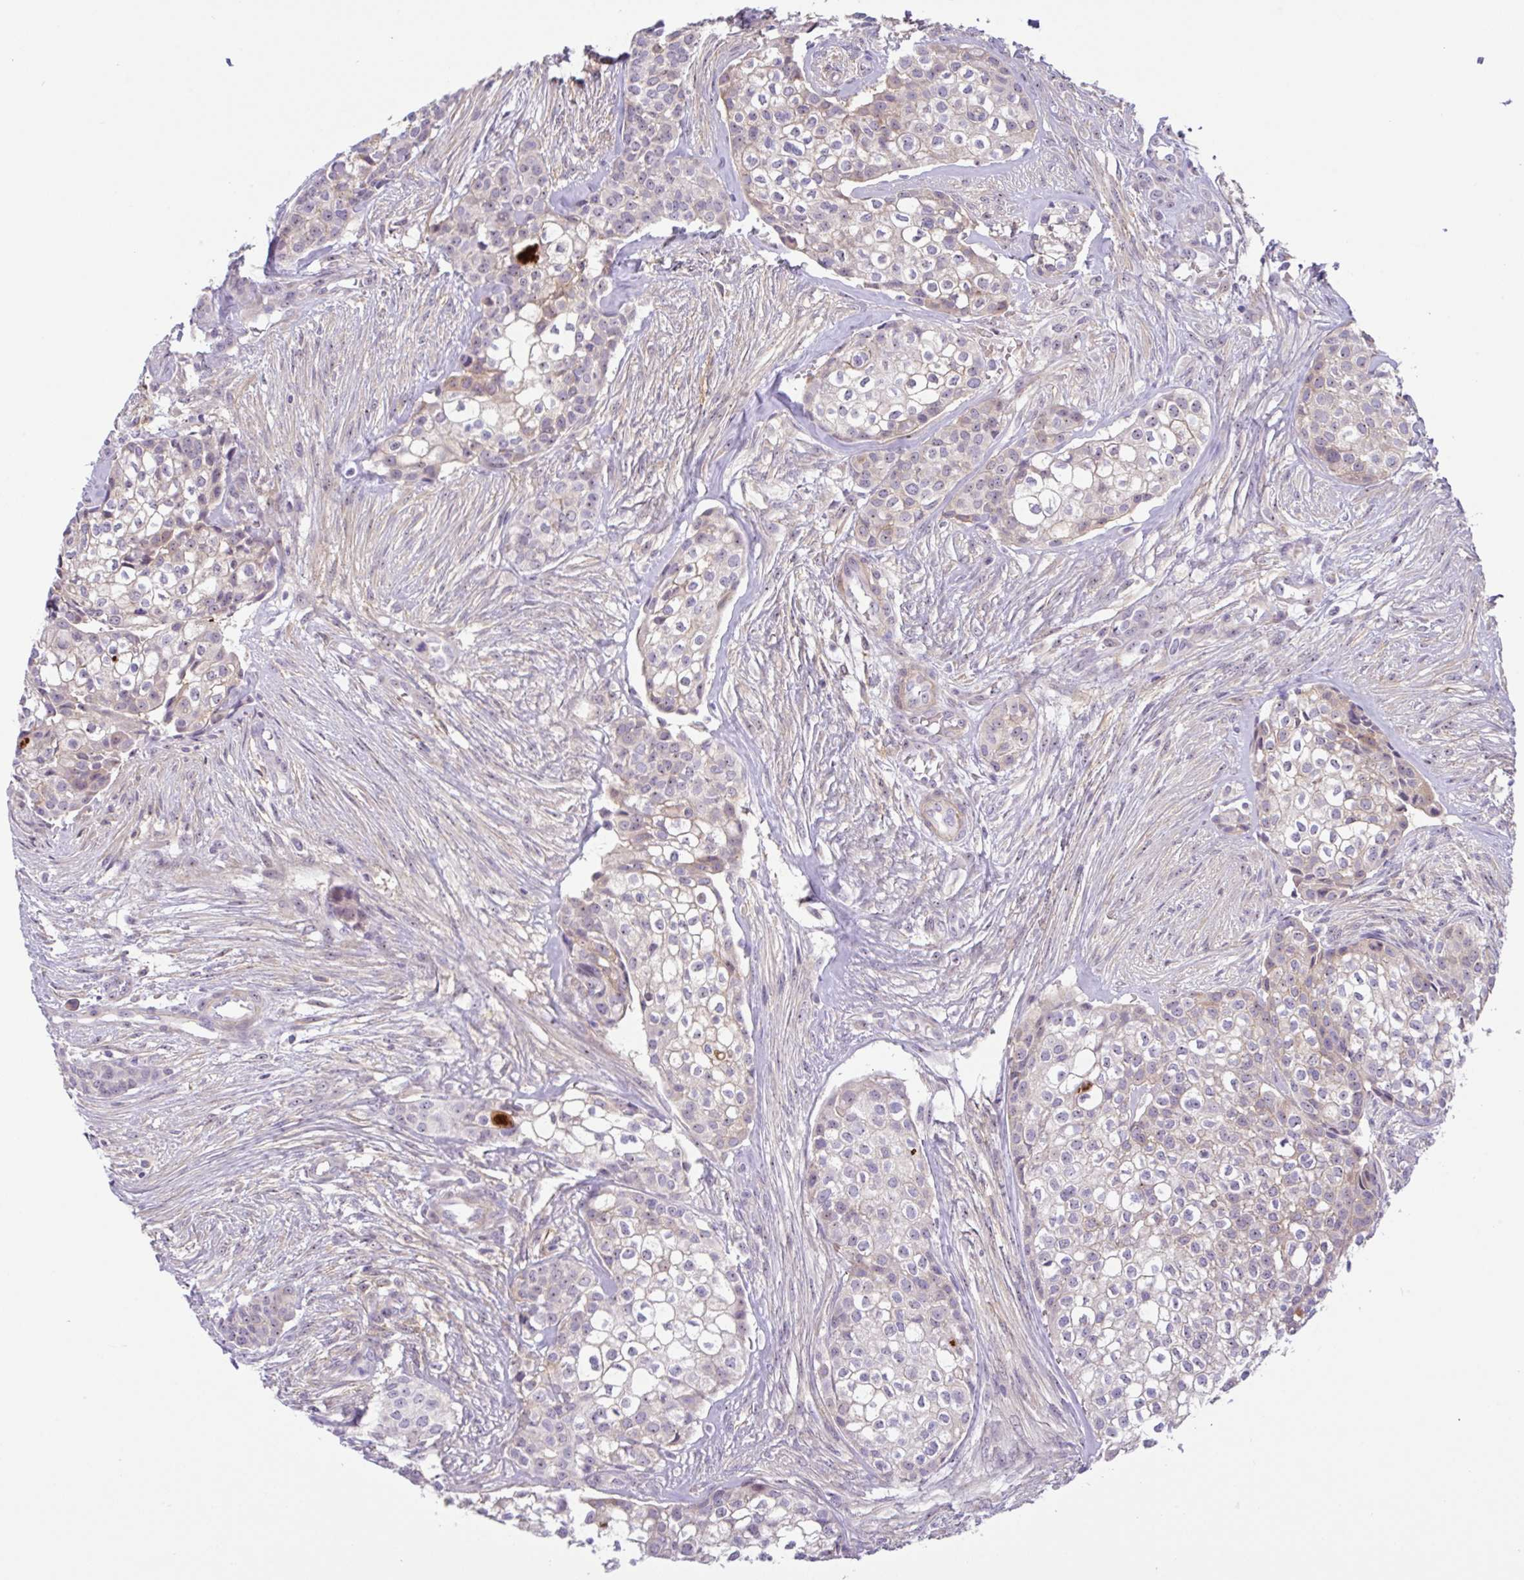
{"staining": {"intensity": "weak", "quantity": "<25%", "location": "cytoplasmic/membranous"}, "tissue": "head and neck cancer", "cell_type": "Tumor cells", "image_type": "cancer", "snomed": [{"axis": "morphology", "description": "Adenocarcinoma, NOS"}, {"axis": "topography", "description": "Head-Neck"}], "caption": "Head and neck adenocarcinoma stained for a protein using IHC reveals no staining tumor cells.", "gene": "MXRA8", "patient": {"sex": "male", "age": 81}}